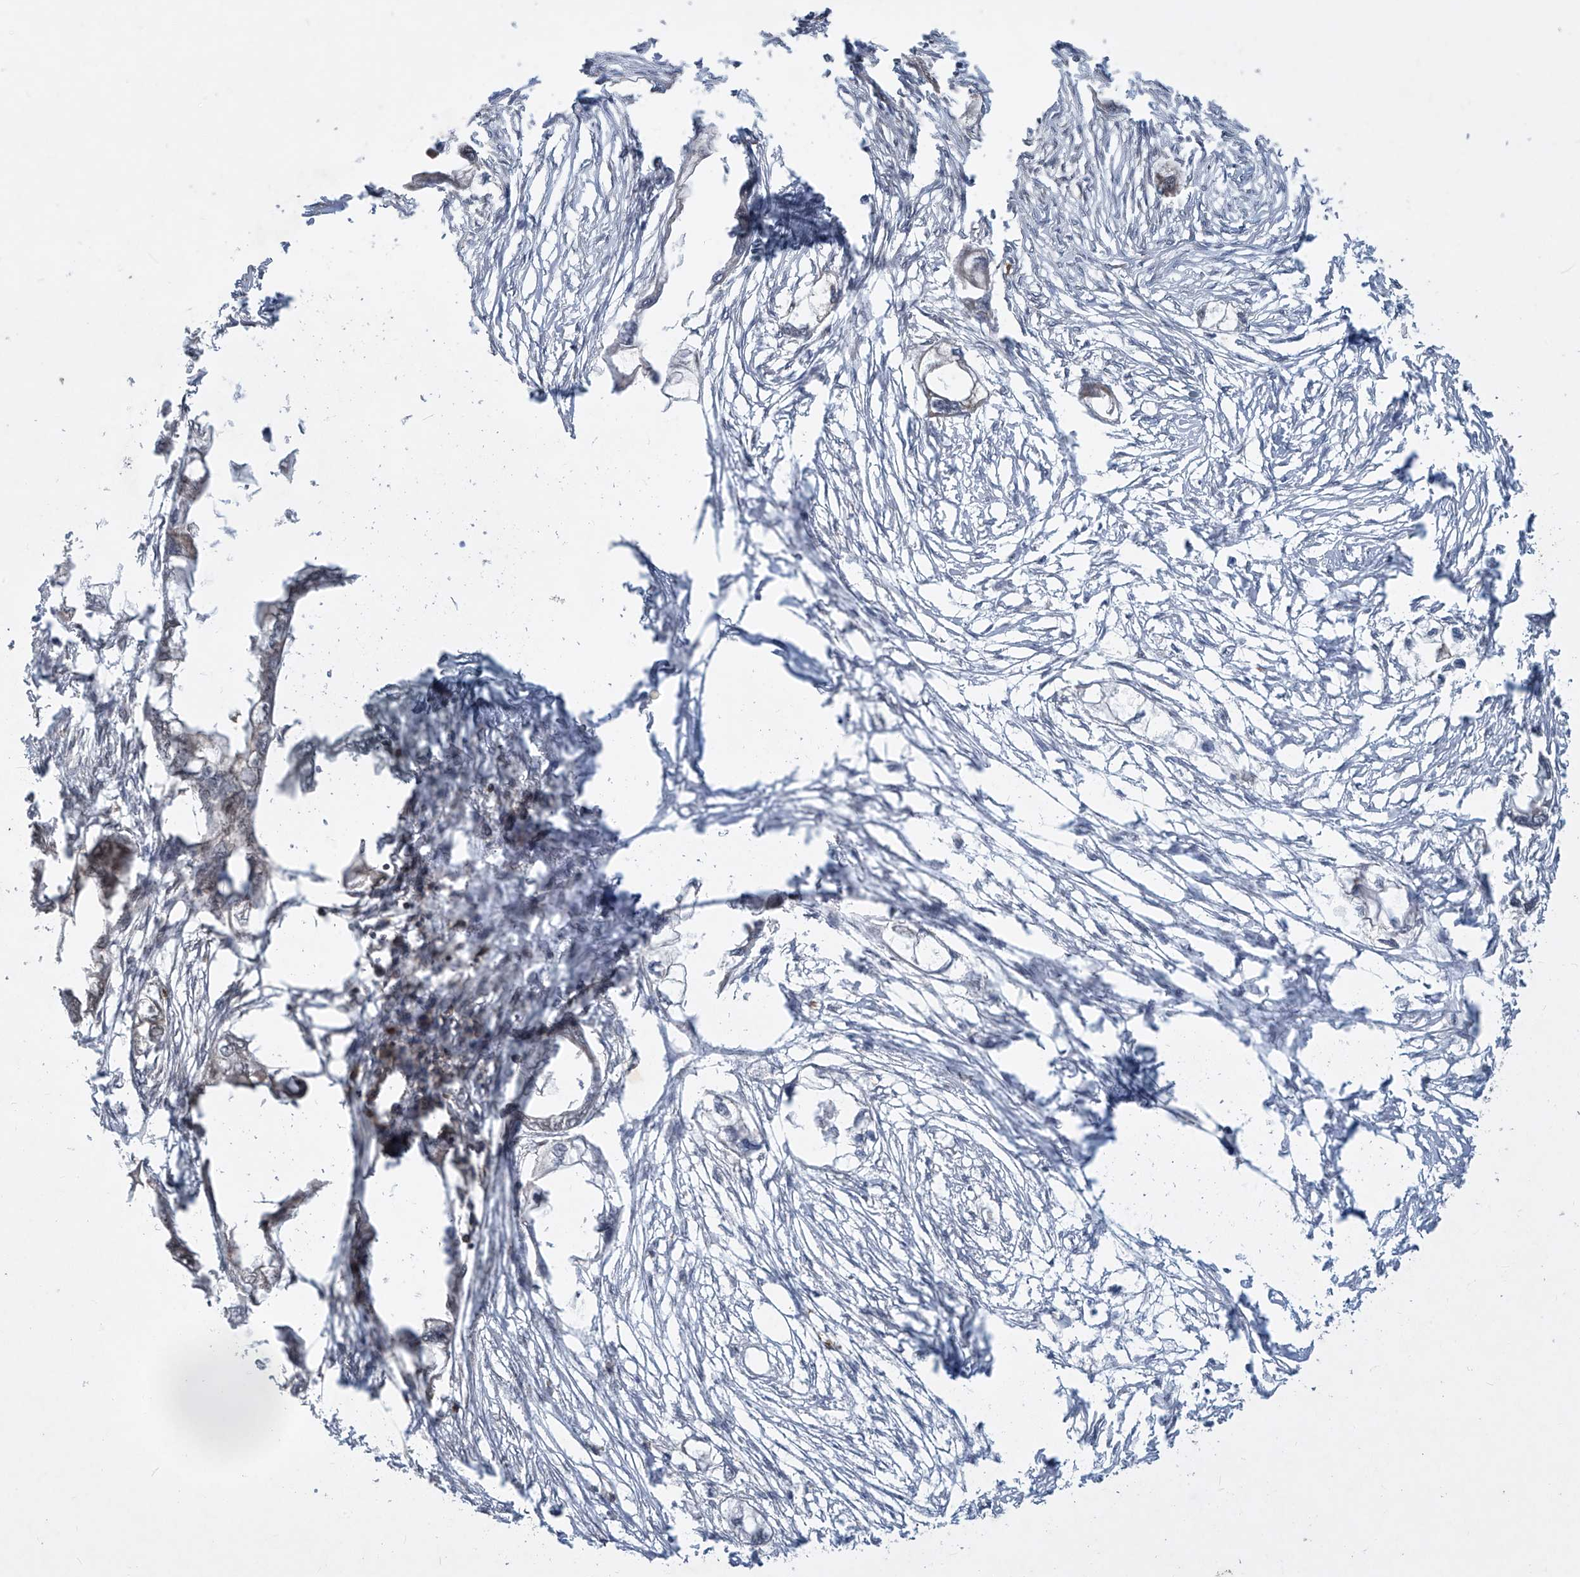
{"staining": {"intensity": "negative", "quantity": "none", "location": "none"}, "tissue": "endometrial cancer", "cell_type": "Tumor cells", "image_type": "cancer", "snomed": [{"axis": "morphology", "description": "Adenocarcinoma, NOS"}, {"axis": "morphology", "description": "Adenocarcinoma, metastatic, NOS"}, {"axis": "topography", "description": "Adipose tissue"}, {"axis": "topography", "description": "Endometrium"}], "caption": "Tumor cells show no significant protein positivity in endometrial cancer.", "gene": "LAGE3", "patient": {"sex": "female", "age": 67}}